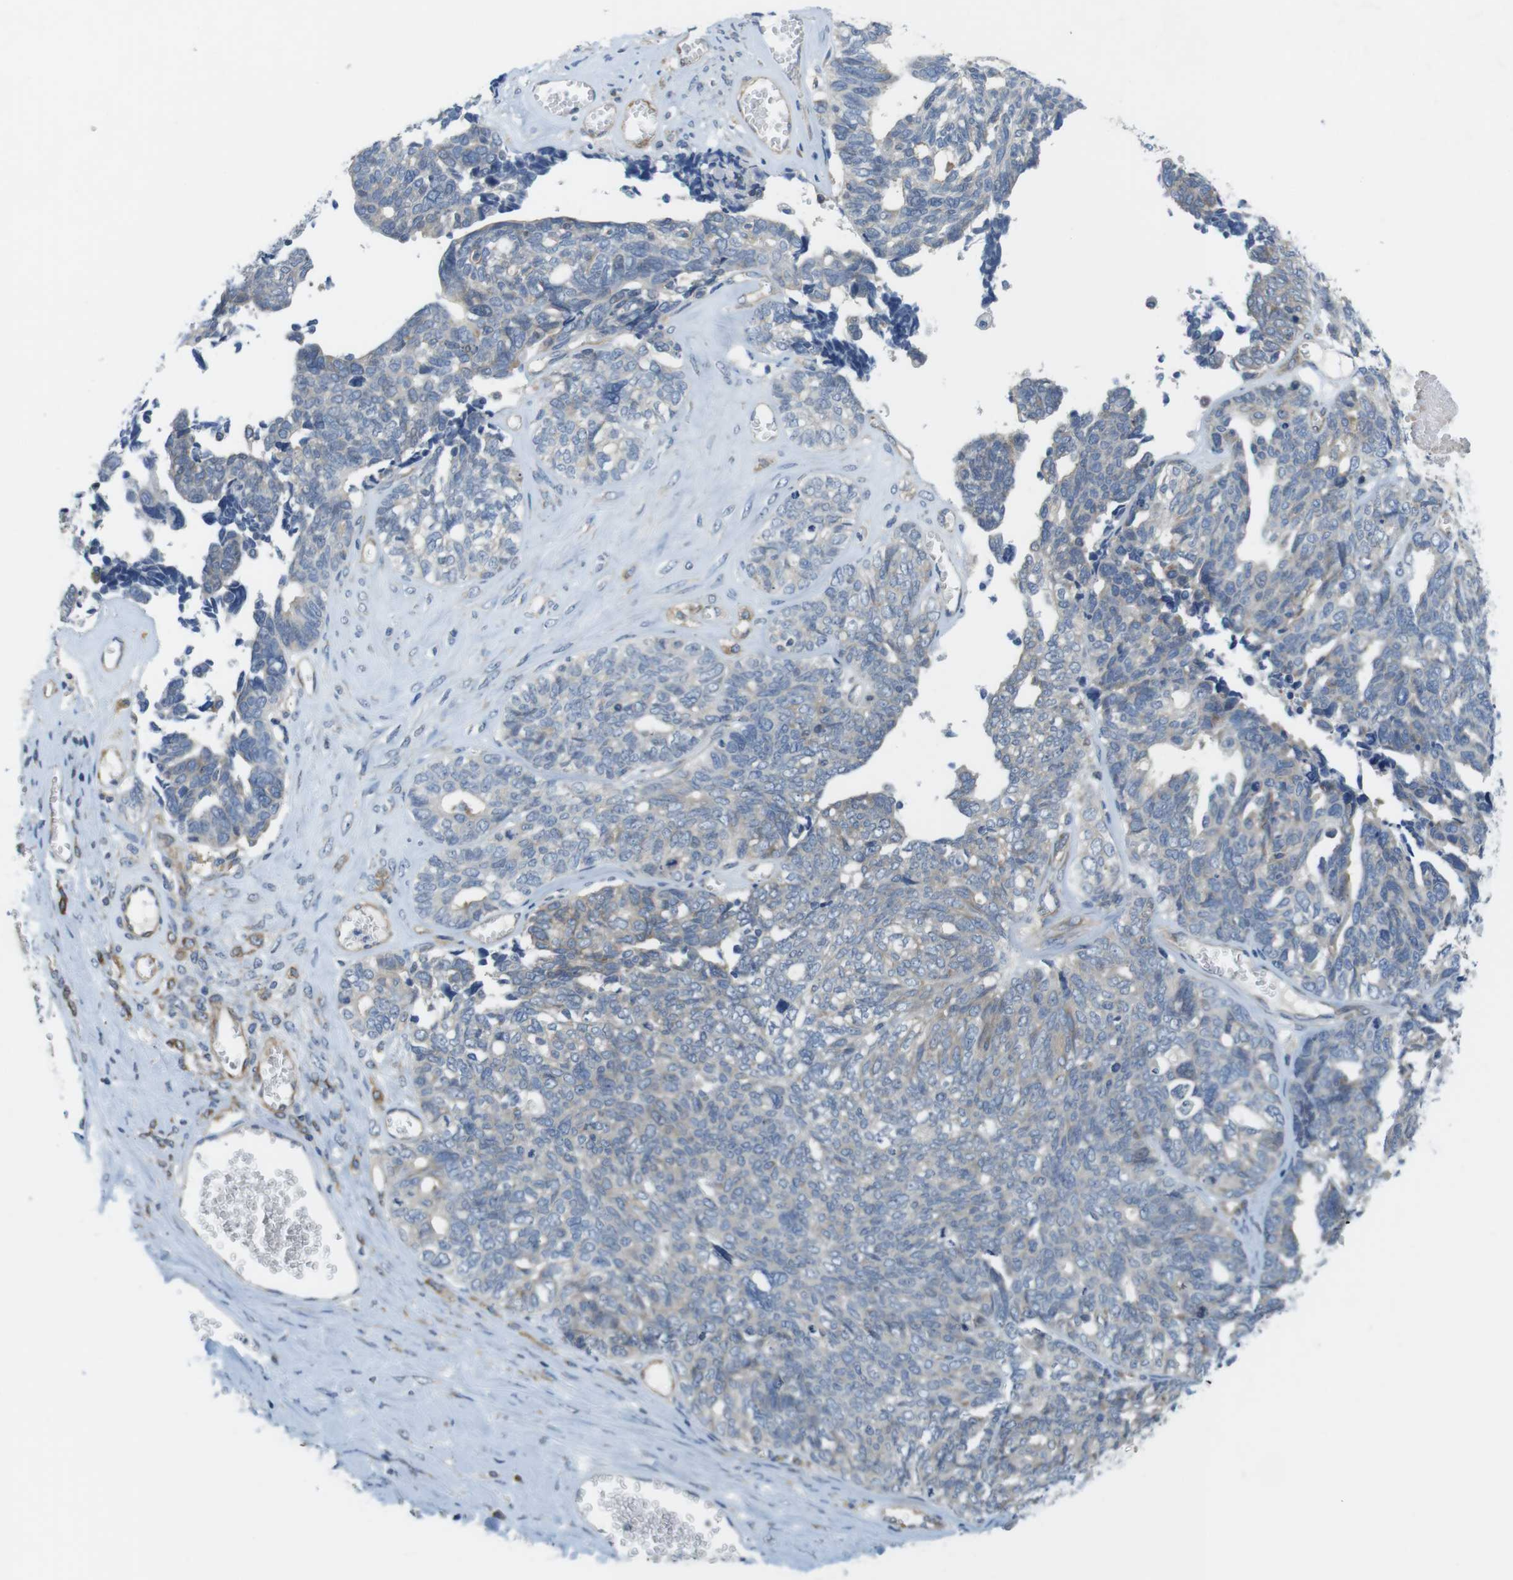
{"staining": {"intensity": "negative", "quantity": "none", "location": "none"}, "tissue": "ovarian cancer", "cell_type": "Tumor cells", "image_type": "cancer", "snomed": [{"axis": "morphology", "description": "Cystadenocarcinoma, serous, NOS"}, {"axis": "topography", "description": "Ovary"}], "caption": "Immunohistochemical staining of human ovarian serous cystadenocarcinoma exhibits no significant positivity in tumor cells.", "gene": "DCLK1", "patient": {"sex": "female", "age": 79}}